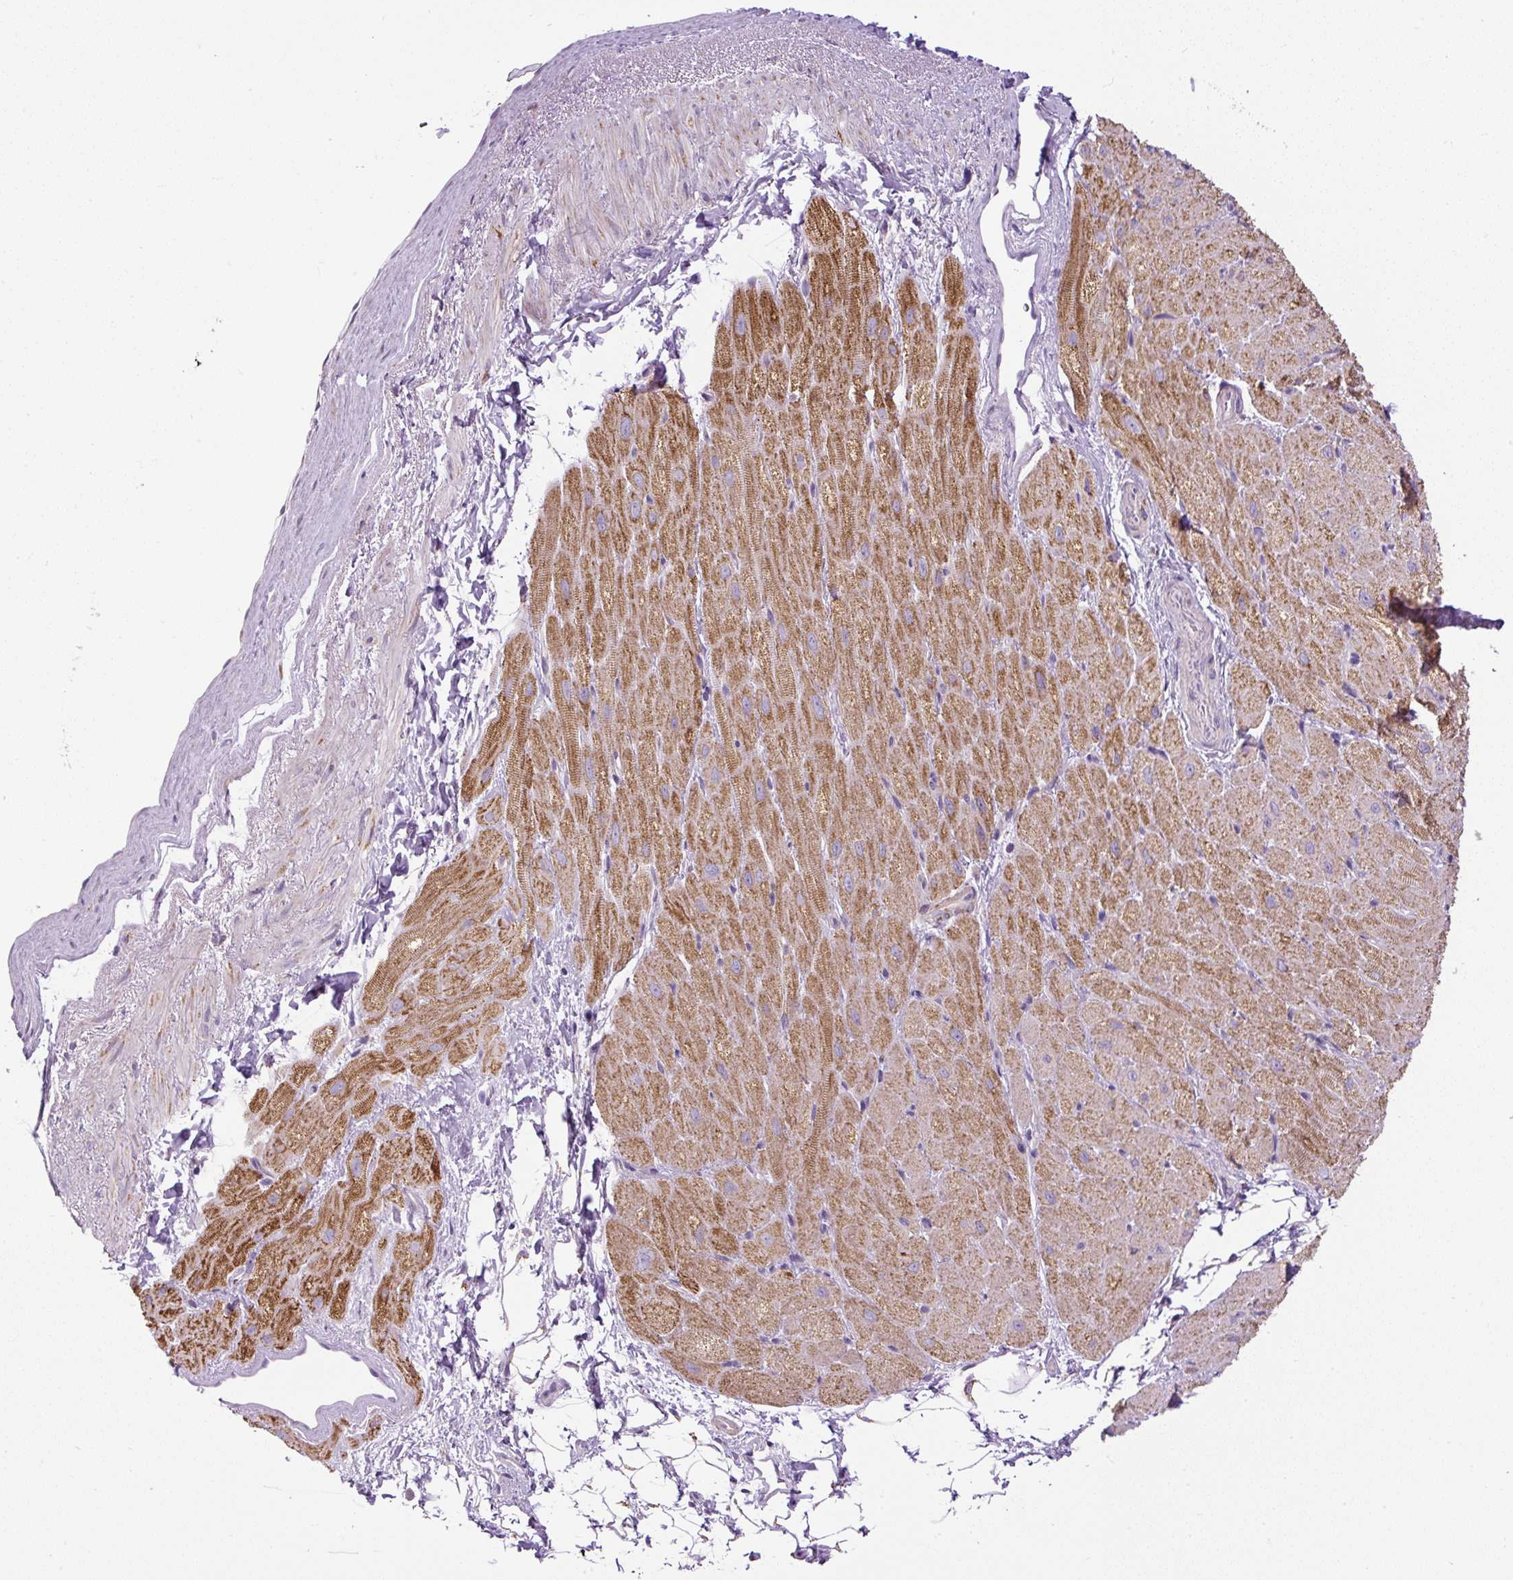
{"staining": {"intensity": "moderate", "quantity": ">75%", "location": "cytoplasmic/membranous"}, "tissue": "heart muscle", "cell_type": "Cardiomyocytes", "image_type": "normal", "snomed": [{"axis": "morphology", "description": "Normal tissue, NOS"}, {"axis": "topography", "description": "Heart"}], "caption": "Moderate cytoplasmic/membranous protein positivity is present in approximately >75% of cardiomyocytes in heart muscle. (Brightfield microscopy of DAB IHC at high magnification).", "gene": "TM2D3", "patient": {"sex": "male", "age": 62}}